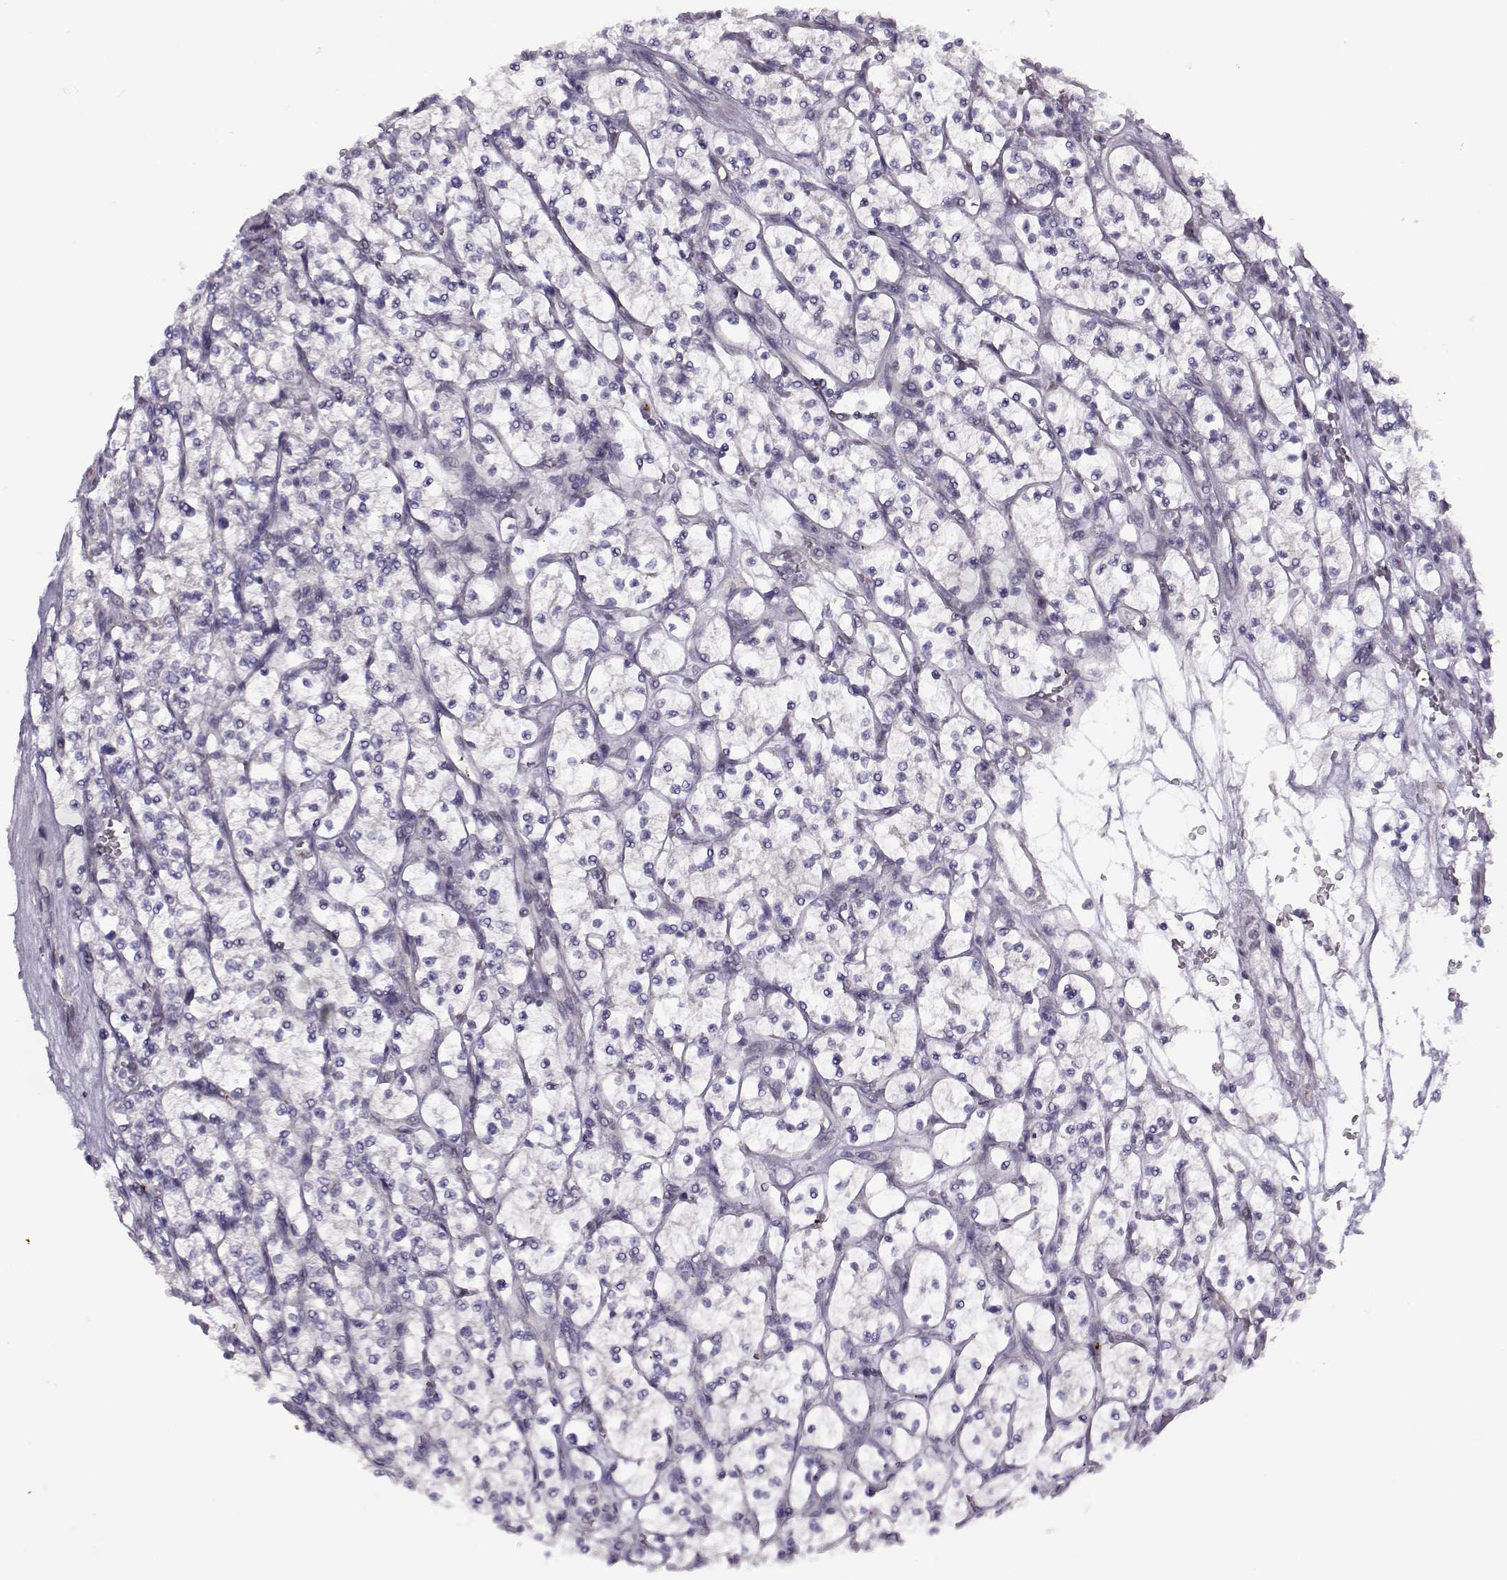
{"staining": {"intensity": "negative", "quantity": "none", "location": "none"}, "tissue": "renal cancer", "cell_type": "Tumor cells", "image_type": "cancer", "snomed": [{"axis": "morphology", "description": "Adenocarcinoma, NOS"}, {"axis": "topography", "description": "Kidney"}], "caption": "There is no significant staining in tumor cells of adenocarcinoma (renal). Brightfield microscopy of IHC stained with DAB (brown) and hematoxylin (blue), captured at high magnification.", "gene": "KLF17", "patient": {"sex": "female", "age": 64}}